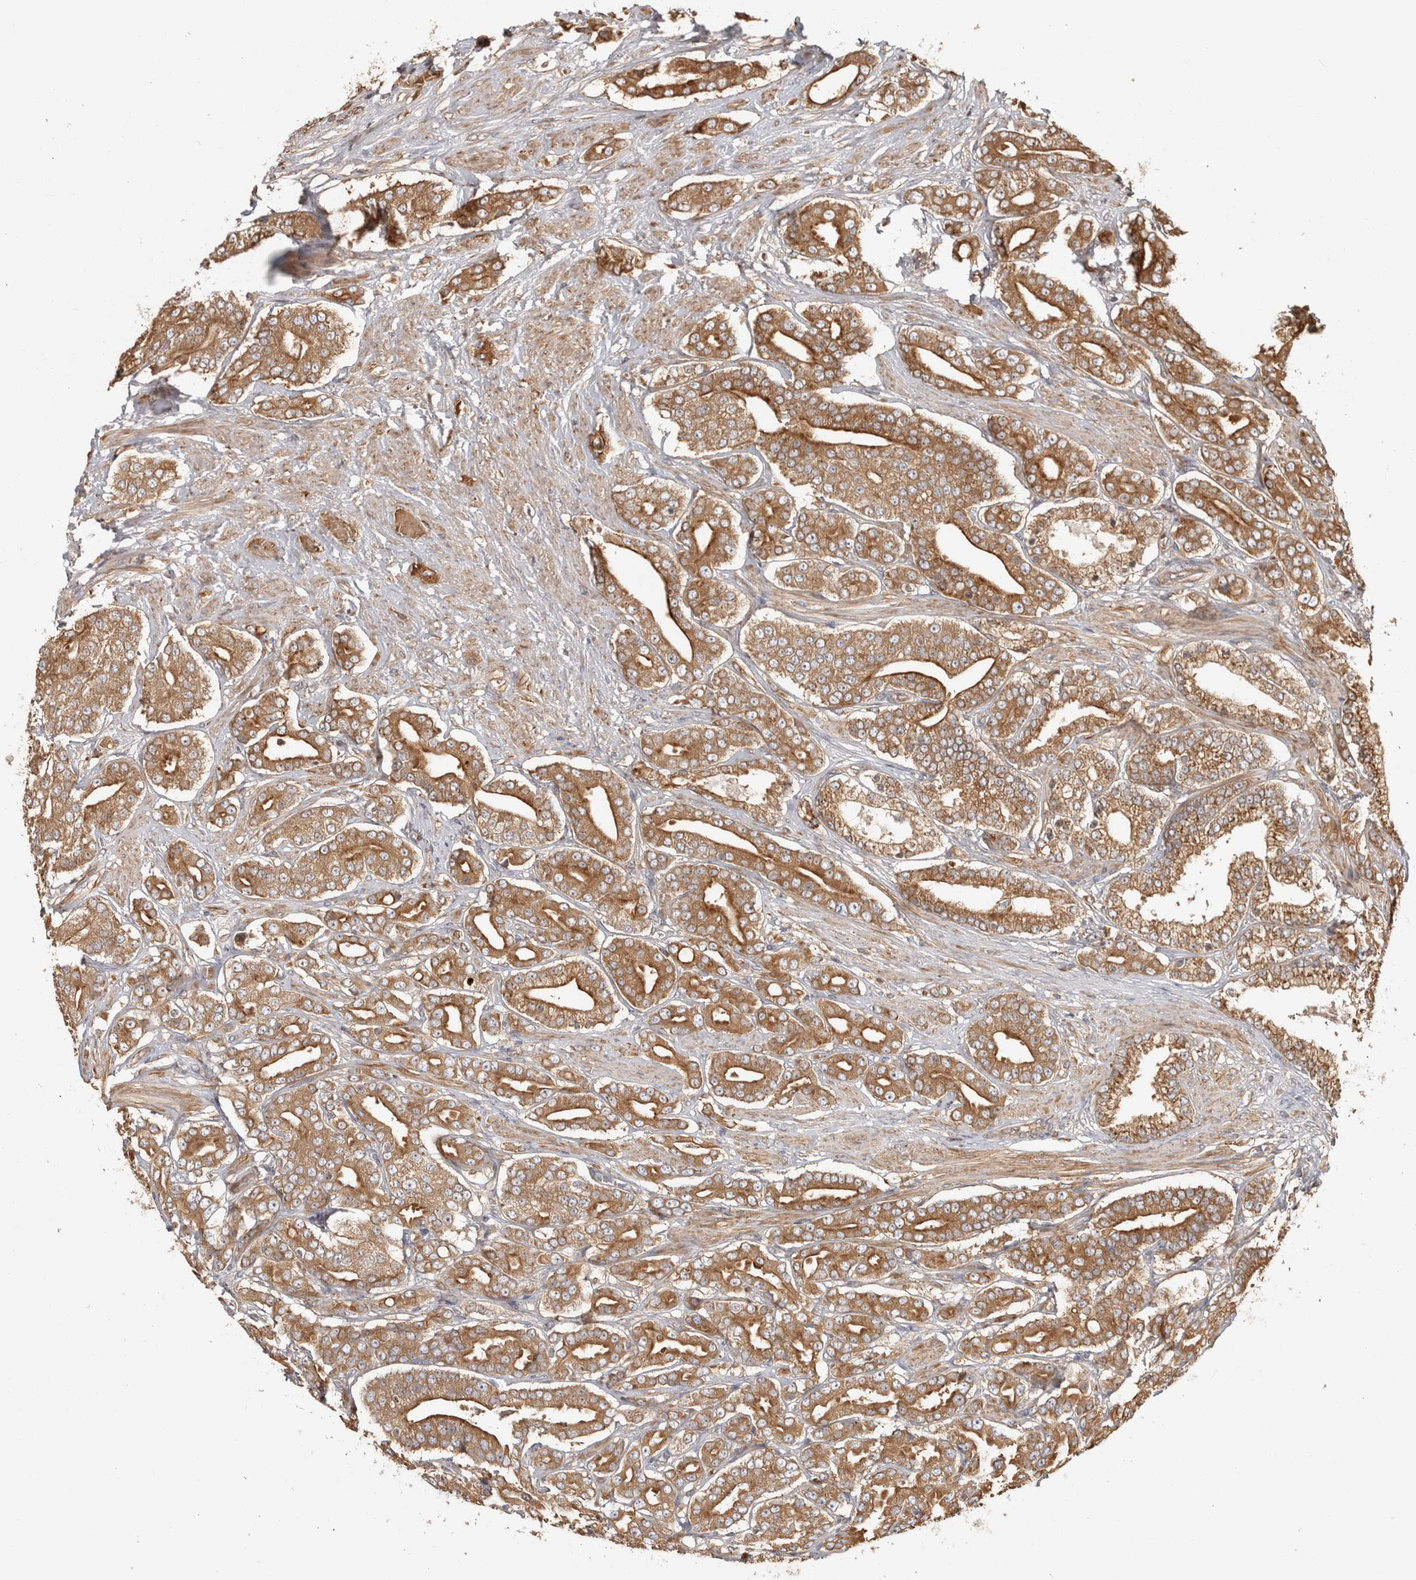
{"staining": {"intensity": "moderate", "quantity": ">75%", "location": "cytoplasmic/membranous"}, "tissue": "prostate cancer", "cell_type": "Tumor cells", "image_type": "cancer", "snomed": [{"axis": "morphology", "description": "Adenocarcinoma, High grade"}, {"axis": "topography", "description": "Prostate"}], "caption": "Immunohistochemical staining of human prostate cancer reveals moderate cytoplasmic/membranous protein positivity in approximately >75% of tumor cells.", "gene": "CAMSAP2", "patient": {"sex": "male", "age": 71}}